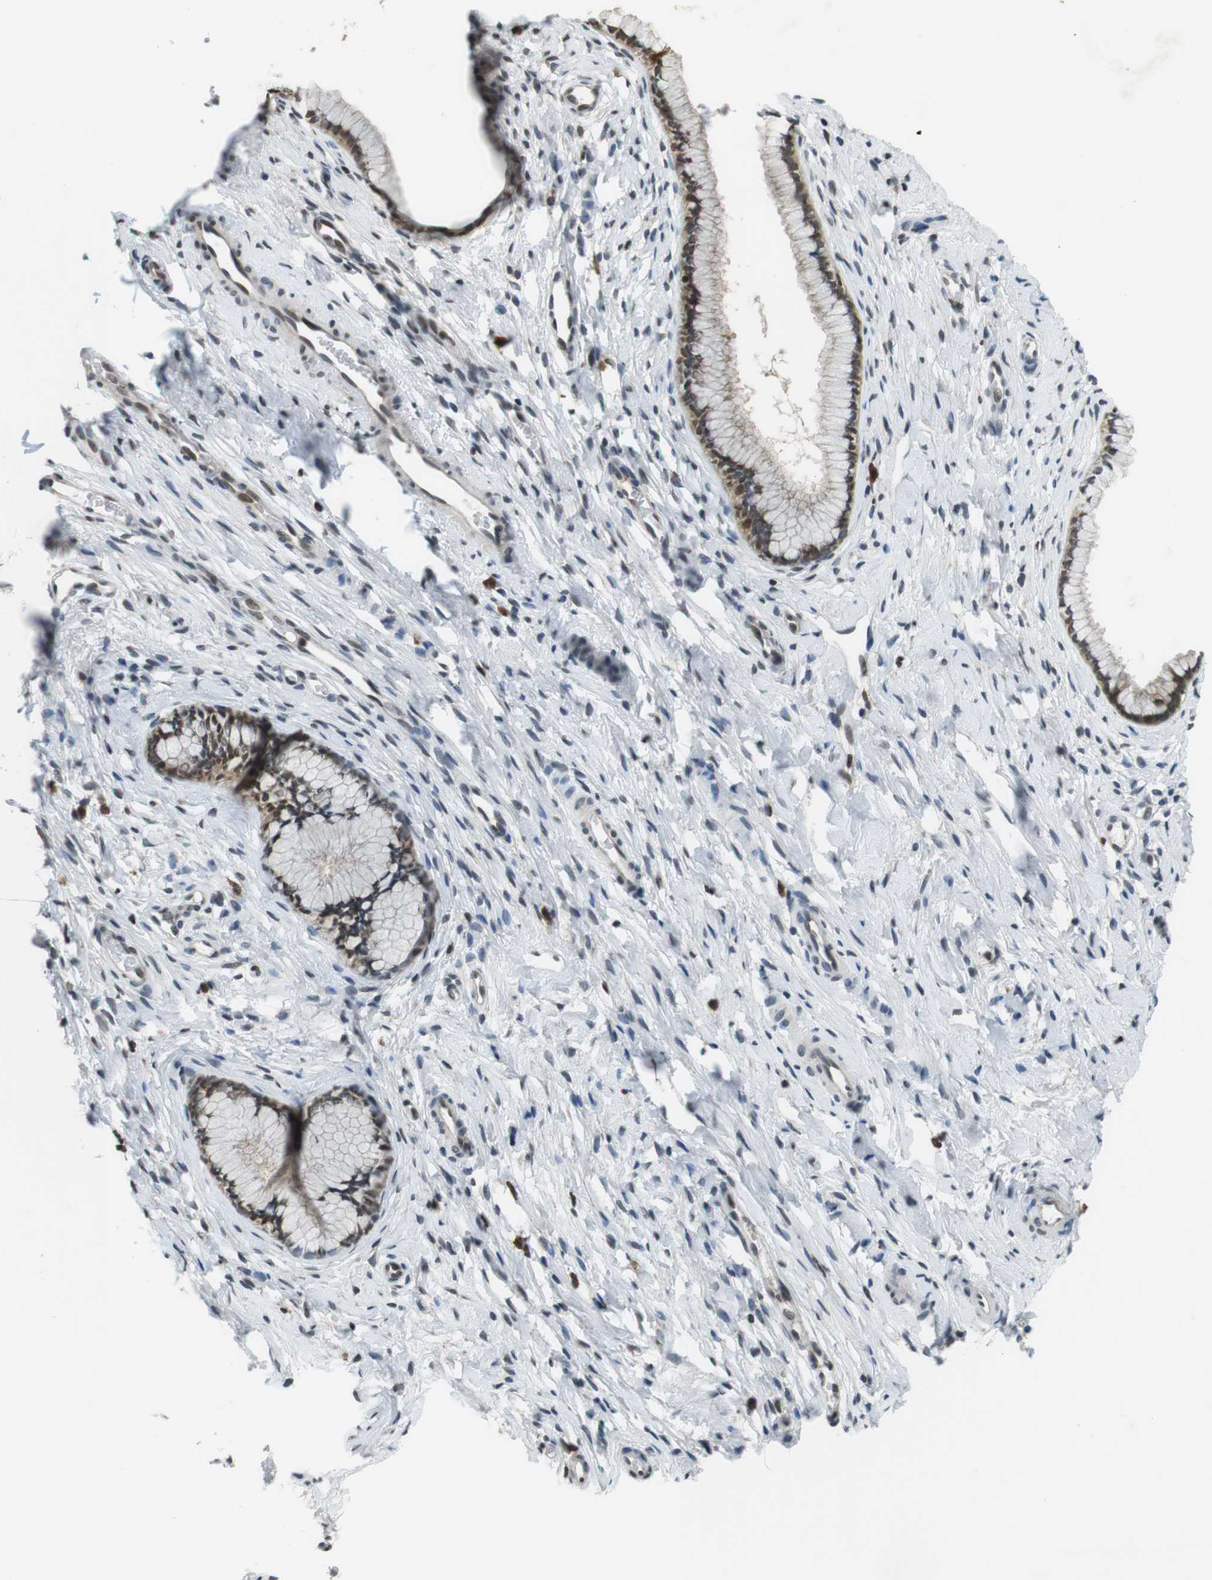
{"staining": {"intensity": "moderate", "quantity": "25%-75%", "location": "cytoplasmic/membranous,nuclear"}, "tissue": "cervix", "cell_type": "Glandular cells", "image_type": "normal", "snomed": [{"axis": "morphology", "description": "Normal tissue, NOS"}, {"axis": "topography", "description": "Cervix"}], "caption": "A brown stain shows moderate cytoplasmic/membranous,nuclear staining of a protein in glandular cells of normal human cervix.", "gene": "NEK4", "patient": {"sex": "female", "age": 65}}